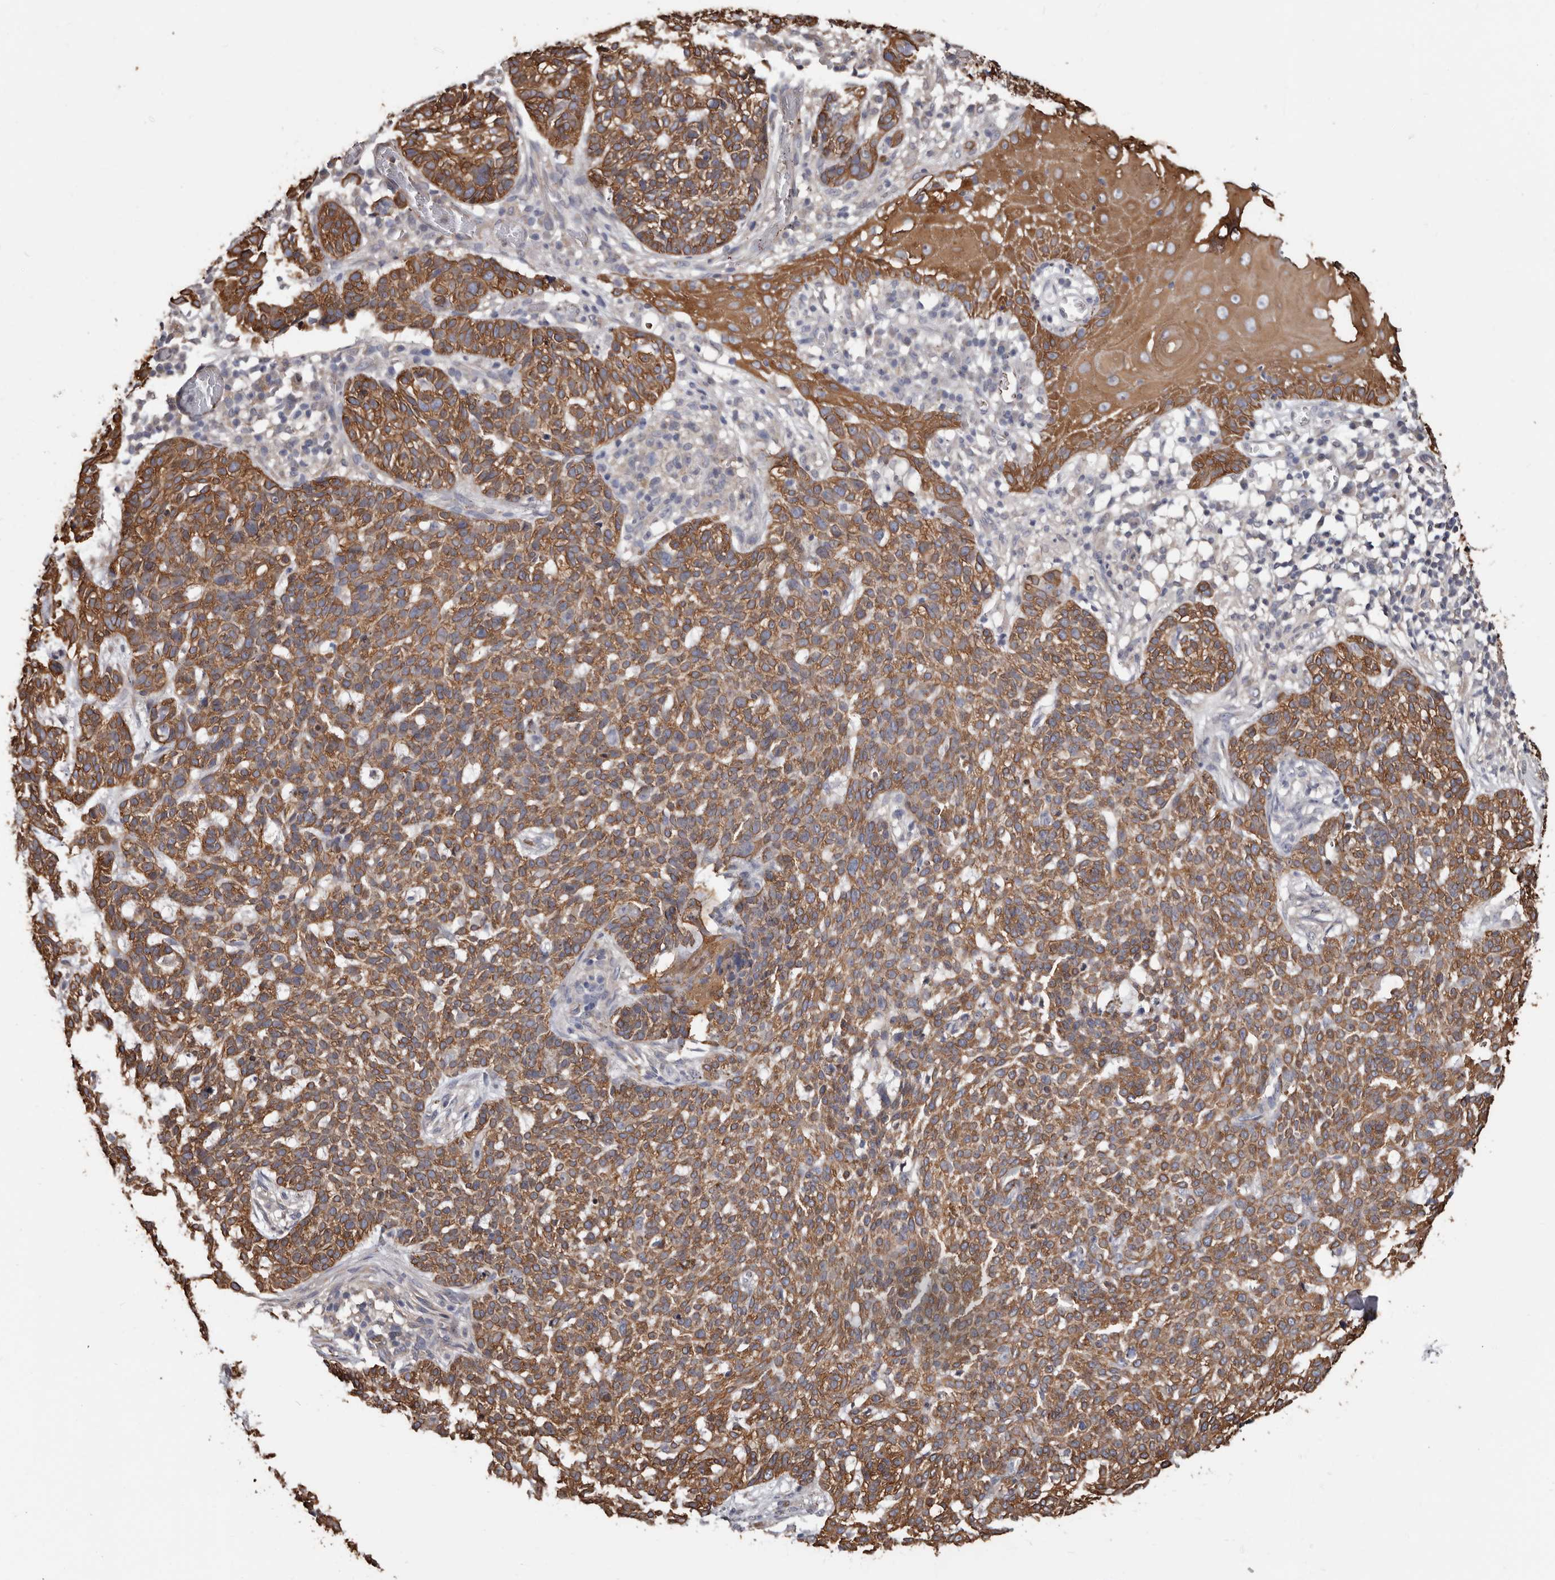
{"staining": {"intensity": "moderate", "quantity": ">75%", "location": "cytoplasmic/membranous"}, "tissue": "skin cancer", "cell_type": "Tumor cells", "image_type": "cancer", "snomed": [{"axis": "morphology", "description": "Basal cell carcinoma"}, {"axis": "topography", "description": "Skin"}], "caption": "This micrograph exhibits IHC staining of skin cancer (basal cell carcinoma), with medium moderate cytoplasmic/membranous staining in approximately >75% of tumor cells.", "gene": "MRPL18", "patient": {"sex": "male", "age": 85}}